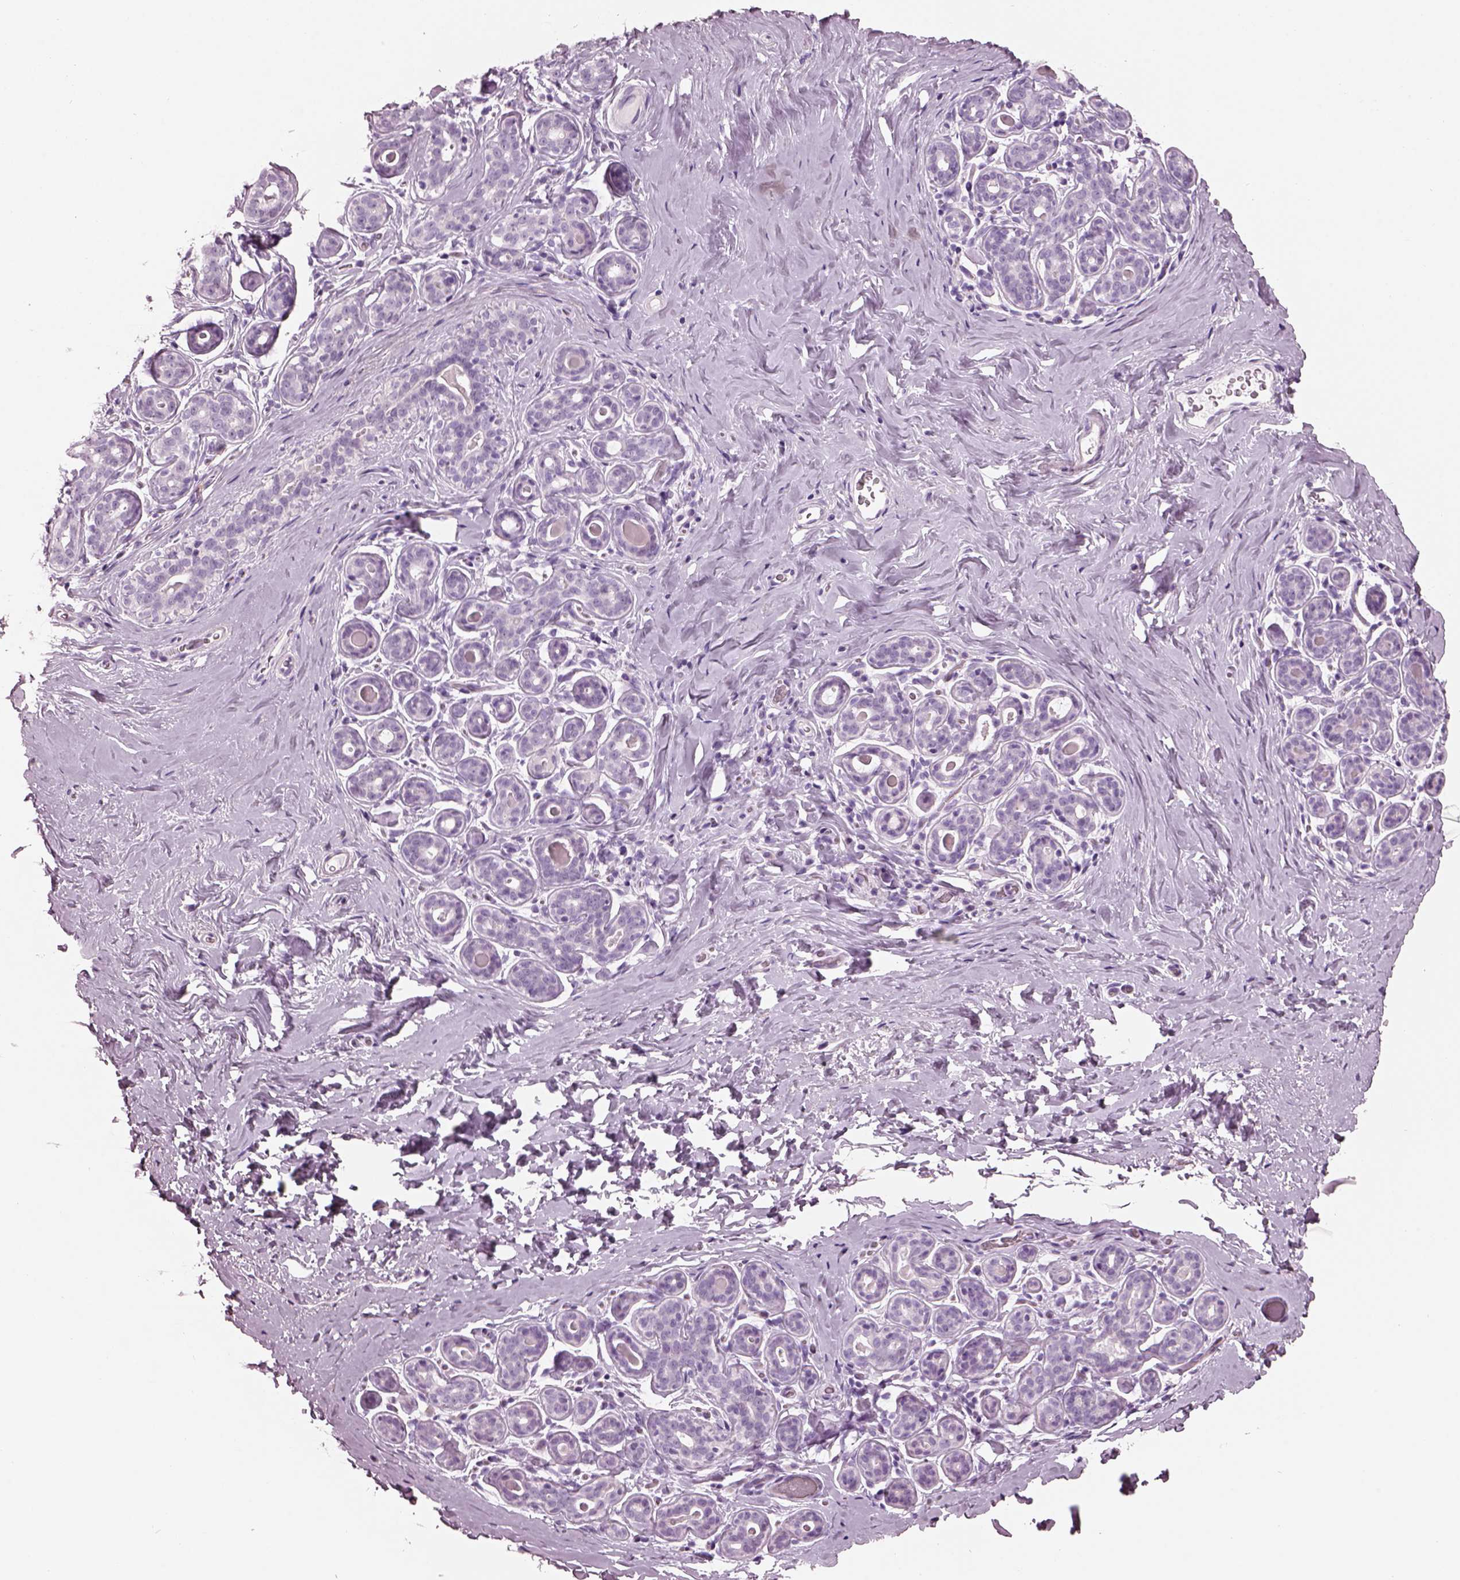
{"staining": {"intensity": "negative", "quantity": "none", "location": "none"}, "tissue": "breast", "cell_type": "Adipocytes", "image_type": "normal", "snomed": [{"axis": "morphology", "description": "Normal tissue, NOS"}, {"axis": "topography", "description": "Skin"}, {"axis": "topography", "description": "Breast"}], "caption": "There is no significant positivity in adipocytes of breast. Nuclei are stained in blue.", "gene": "HYDIN", "patient": {"sex": "female", "age": 43}}